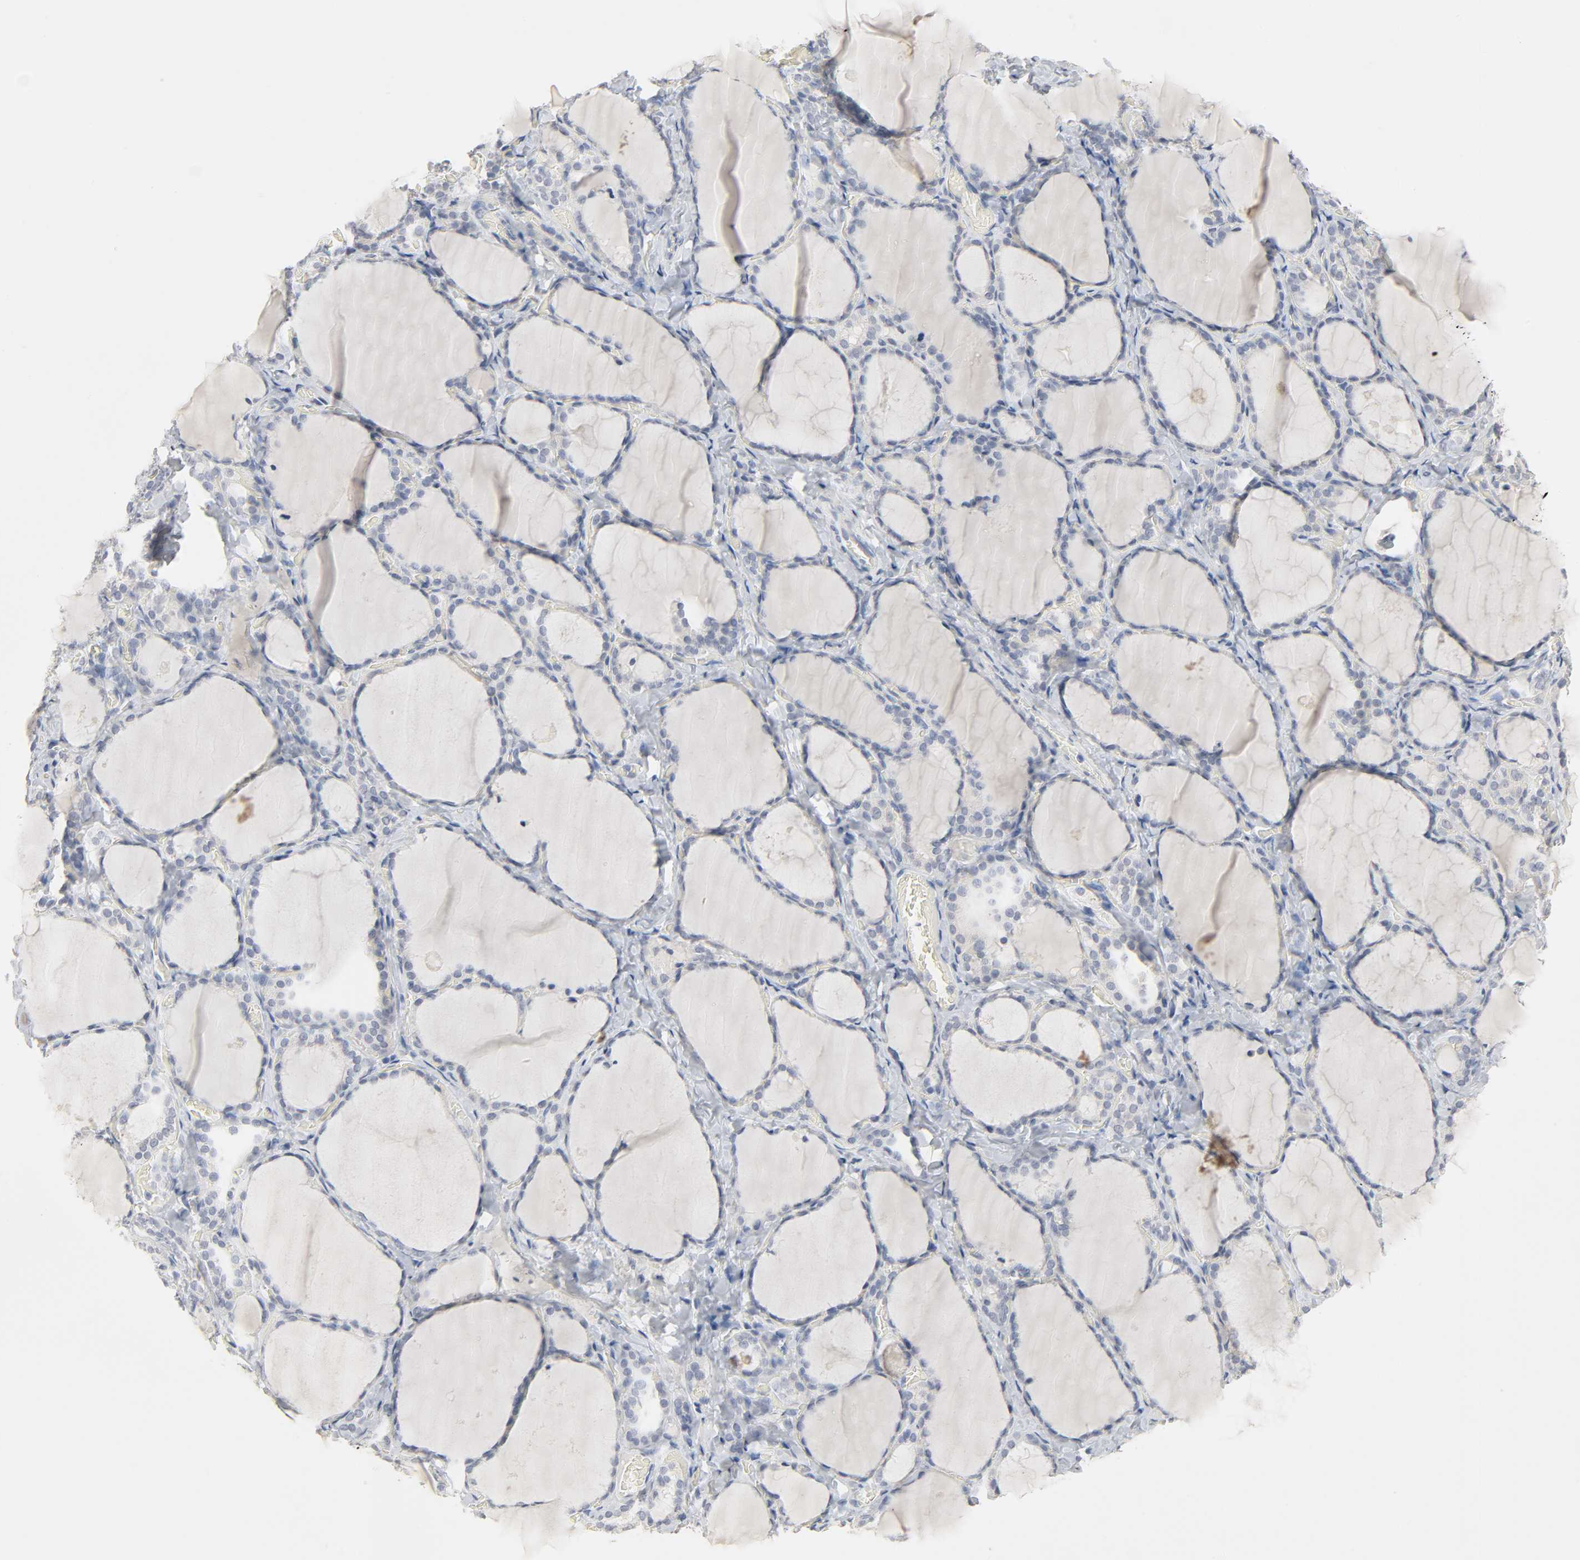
{"staining": {"intensity": "weak", "quantity": "25%-75%", "location": "cytoplasmic/membranous"}, "tissue": "thyroid gland", "cell_type": "Glandular cells", "image_type": "normal", "snomed": [{"axis": "morphology", "description": "Normal tissue, NOS"}, {"axis": "morphology", "description": "Papillary adenocarcinoma, NOS"}, {"axis": "topography", "description": "Thyroid gland"}], "caption": "A brown stain highlights weak cytoplasmic/membranous staining of a protein in glandular cells of unremarkable human thyroid gland.", "gene": "CLEC4E", "patient": {"sex": "female", "age": 30}}